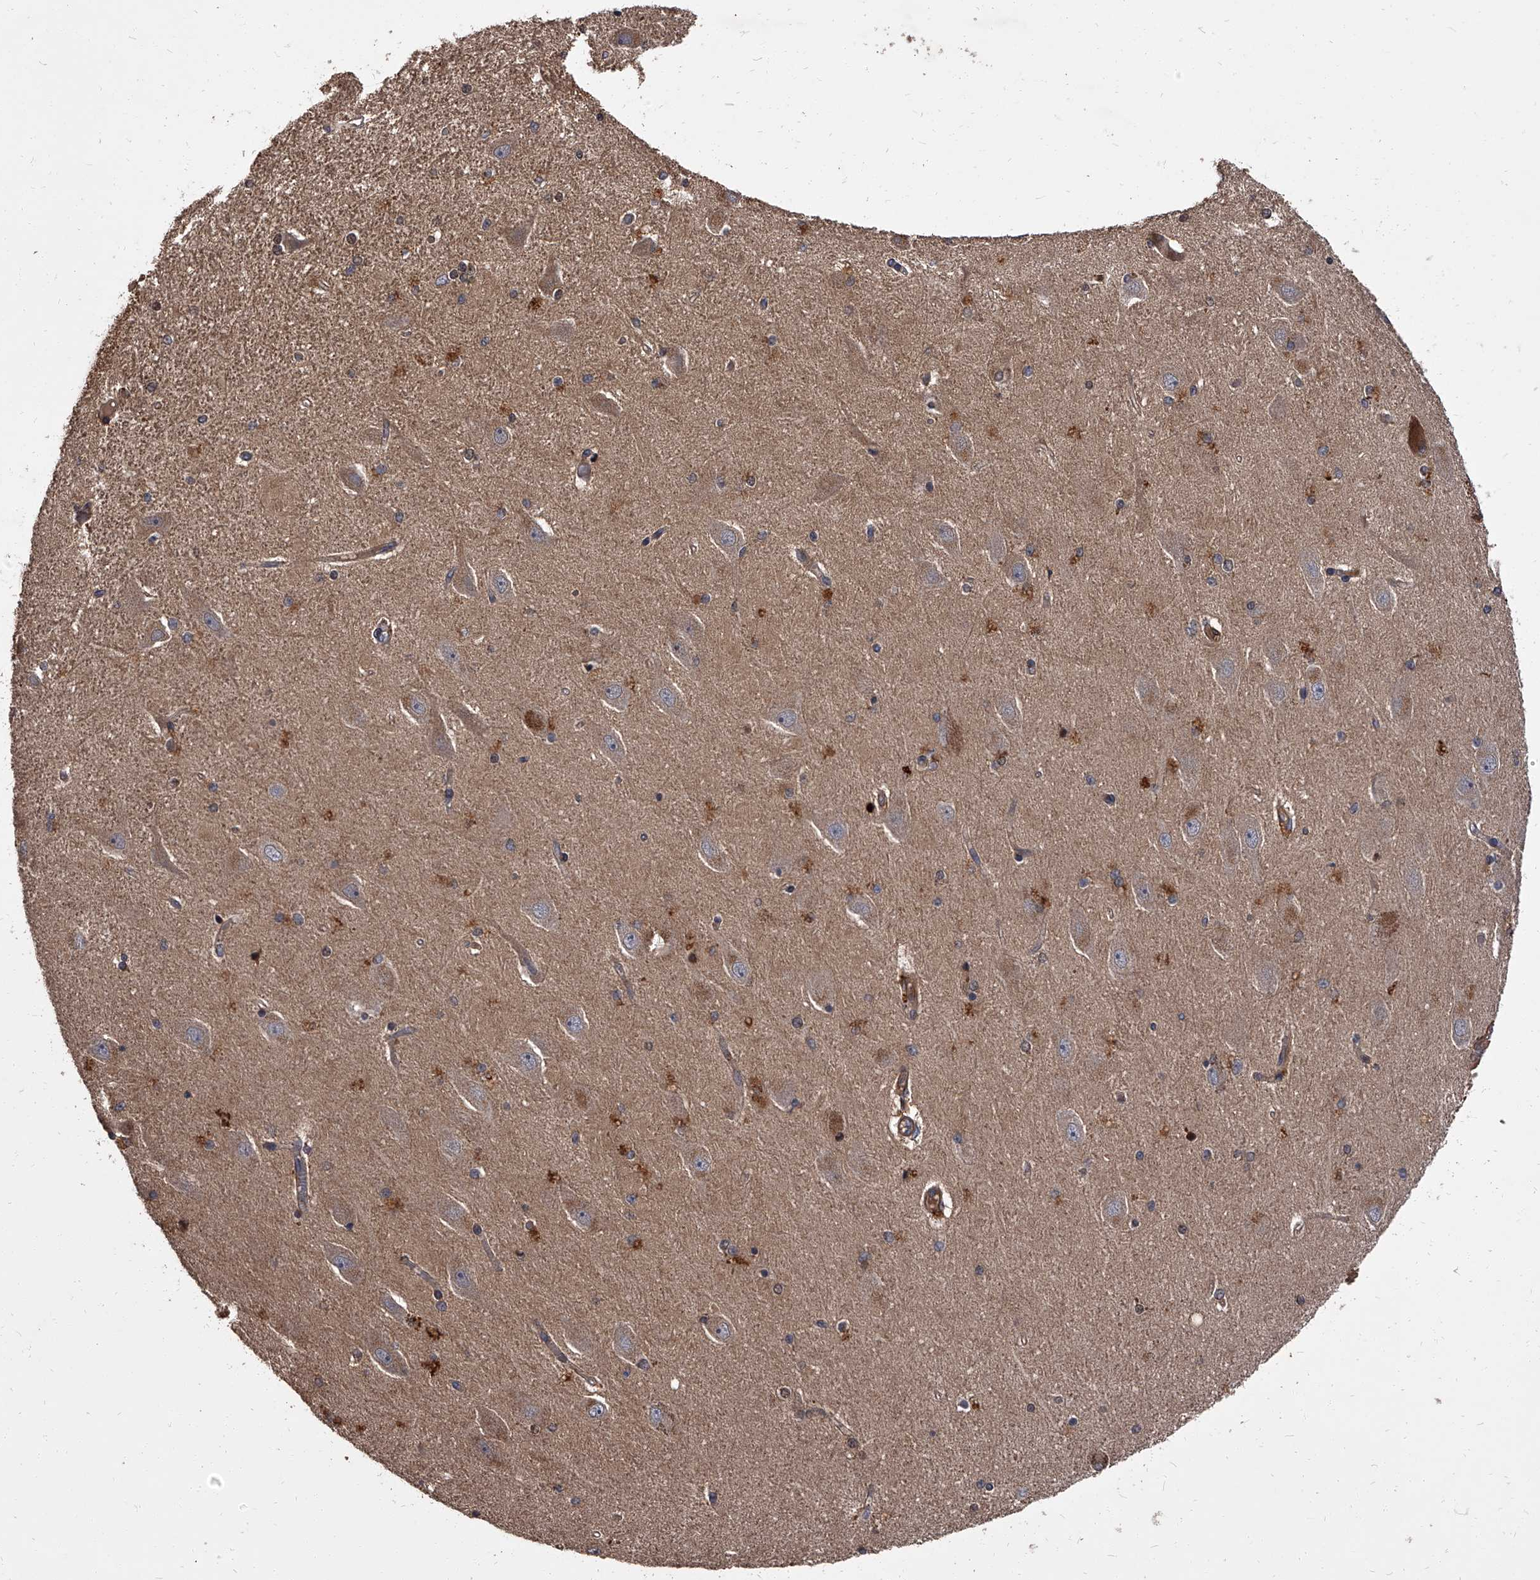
{"staining": {"intensity": "moderate", "quantity": "25%-75%", "location": "cytoplasmic/membranous"}, "tissue": "hippocampus", "cell_type": "Glial cells", "image_type": "normal", "snomed": [{"axis": "morphology", "description": "Normal tissue, NOS"}, {"axis": "topography", "description": "Hippocampus"}], "caption": "Immunohistochemistry (IHC) photomicrograph of unremarkable hippocampus stained for a protein (brown), which shows medium levels of moderate cytoplasmic/membranous staining in about 25%-75% of glial cells.", "gene": "STK36", "patient": {"sex": "female", "age": 54}}